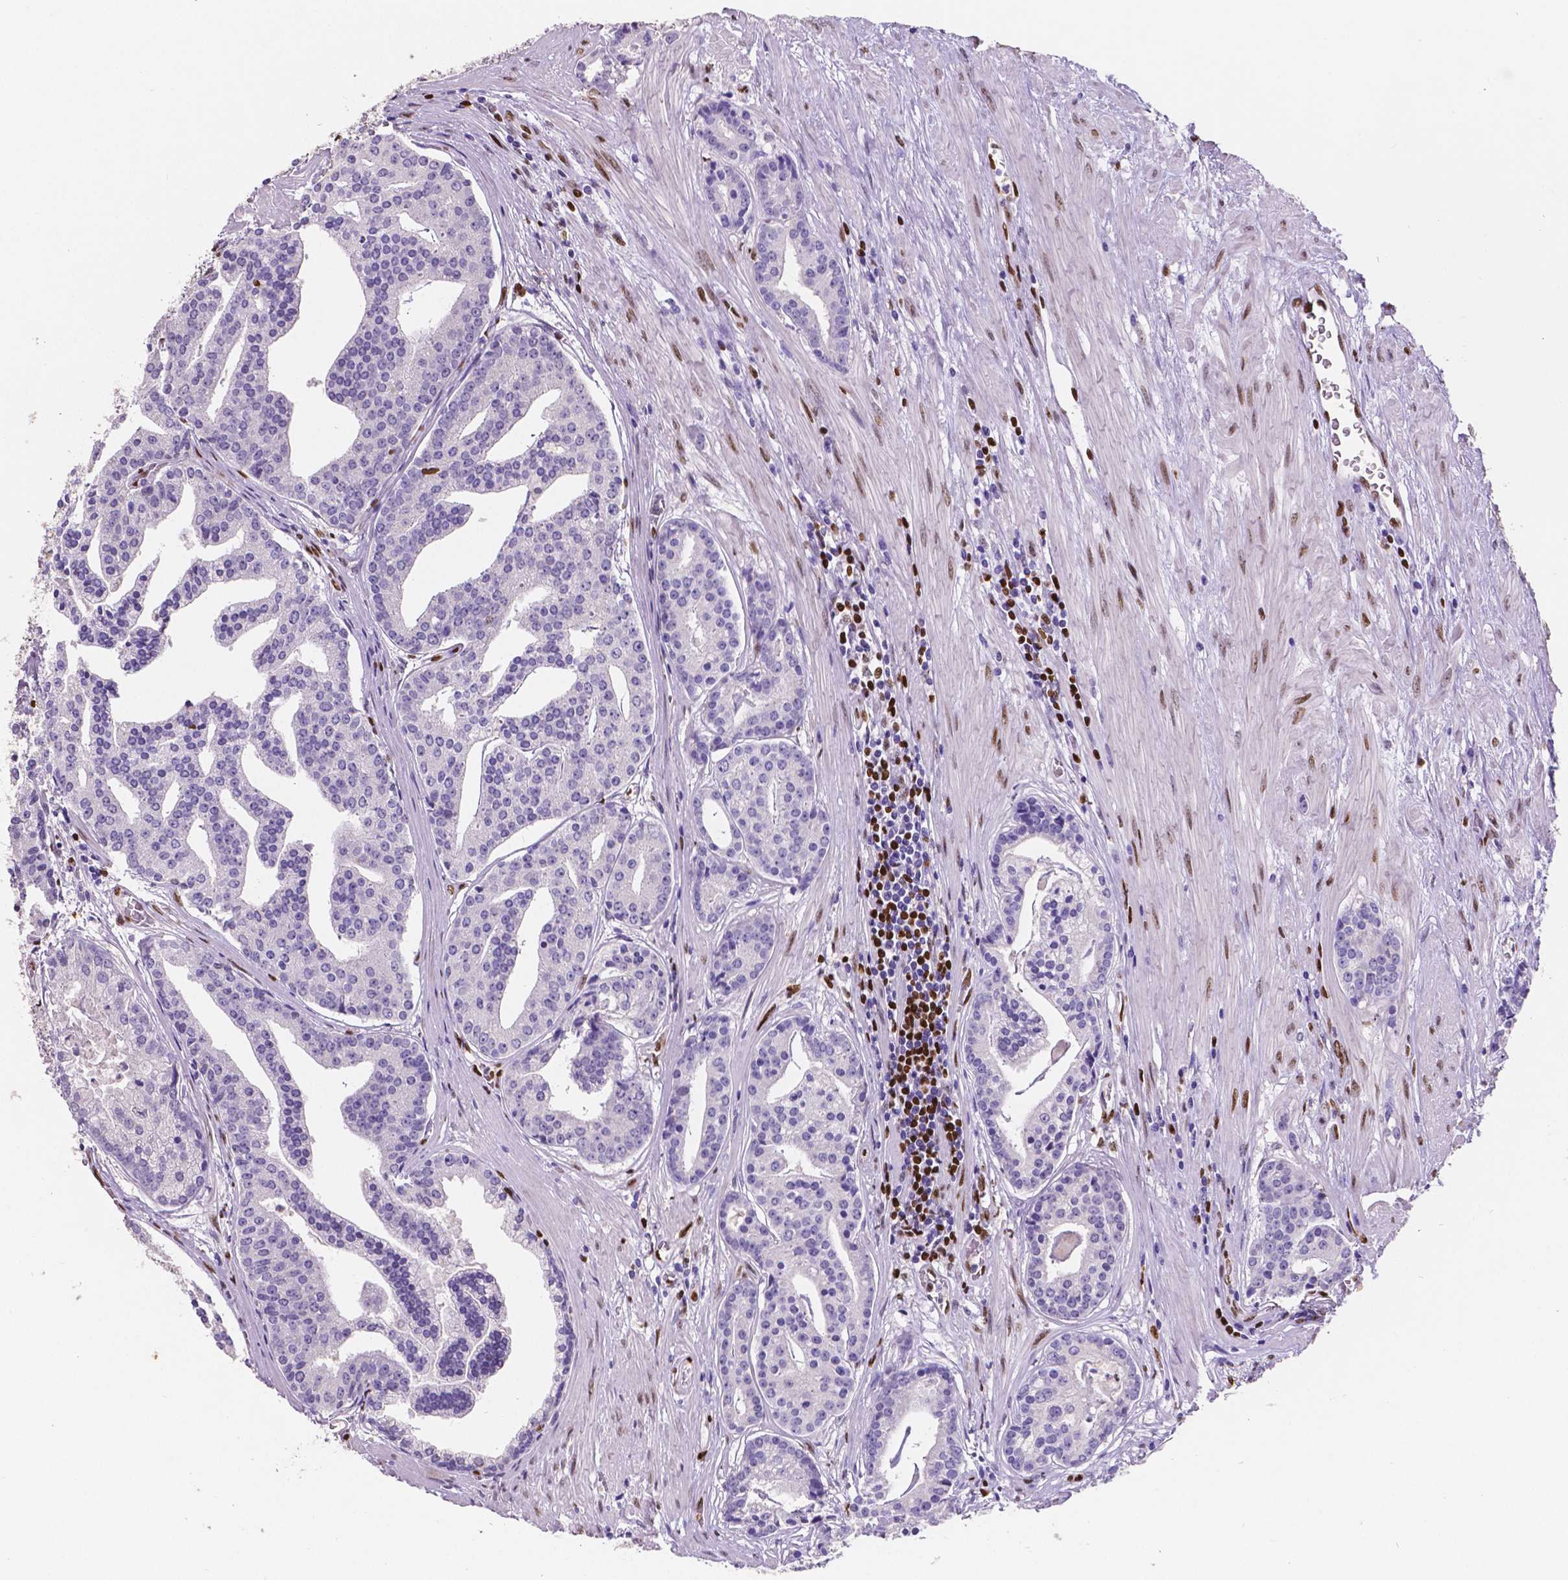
{"staining": {"intensity": "negative", "quantity": "none", "location": "none"}, "tissue": "prostate cancer", "cell_type": "Tumor cells", "image_type": "cancer", "snomed": [{"axis": "morphology", "description": "Adenocarcinoma, NOS"}, {"axis": "topography", "description": "Prostate and seminal vesicle, NOS"}, {"axis": "topography", "description": "Prostate"}], "caption": "This is an immunohistochemistry (IHC) photomicrograph of human prostate adenocarcinoma. There is no positivity in tumor cells.", "gene": "MEF2C", "patient": {"sex": "male", "age": 44}}